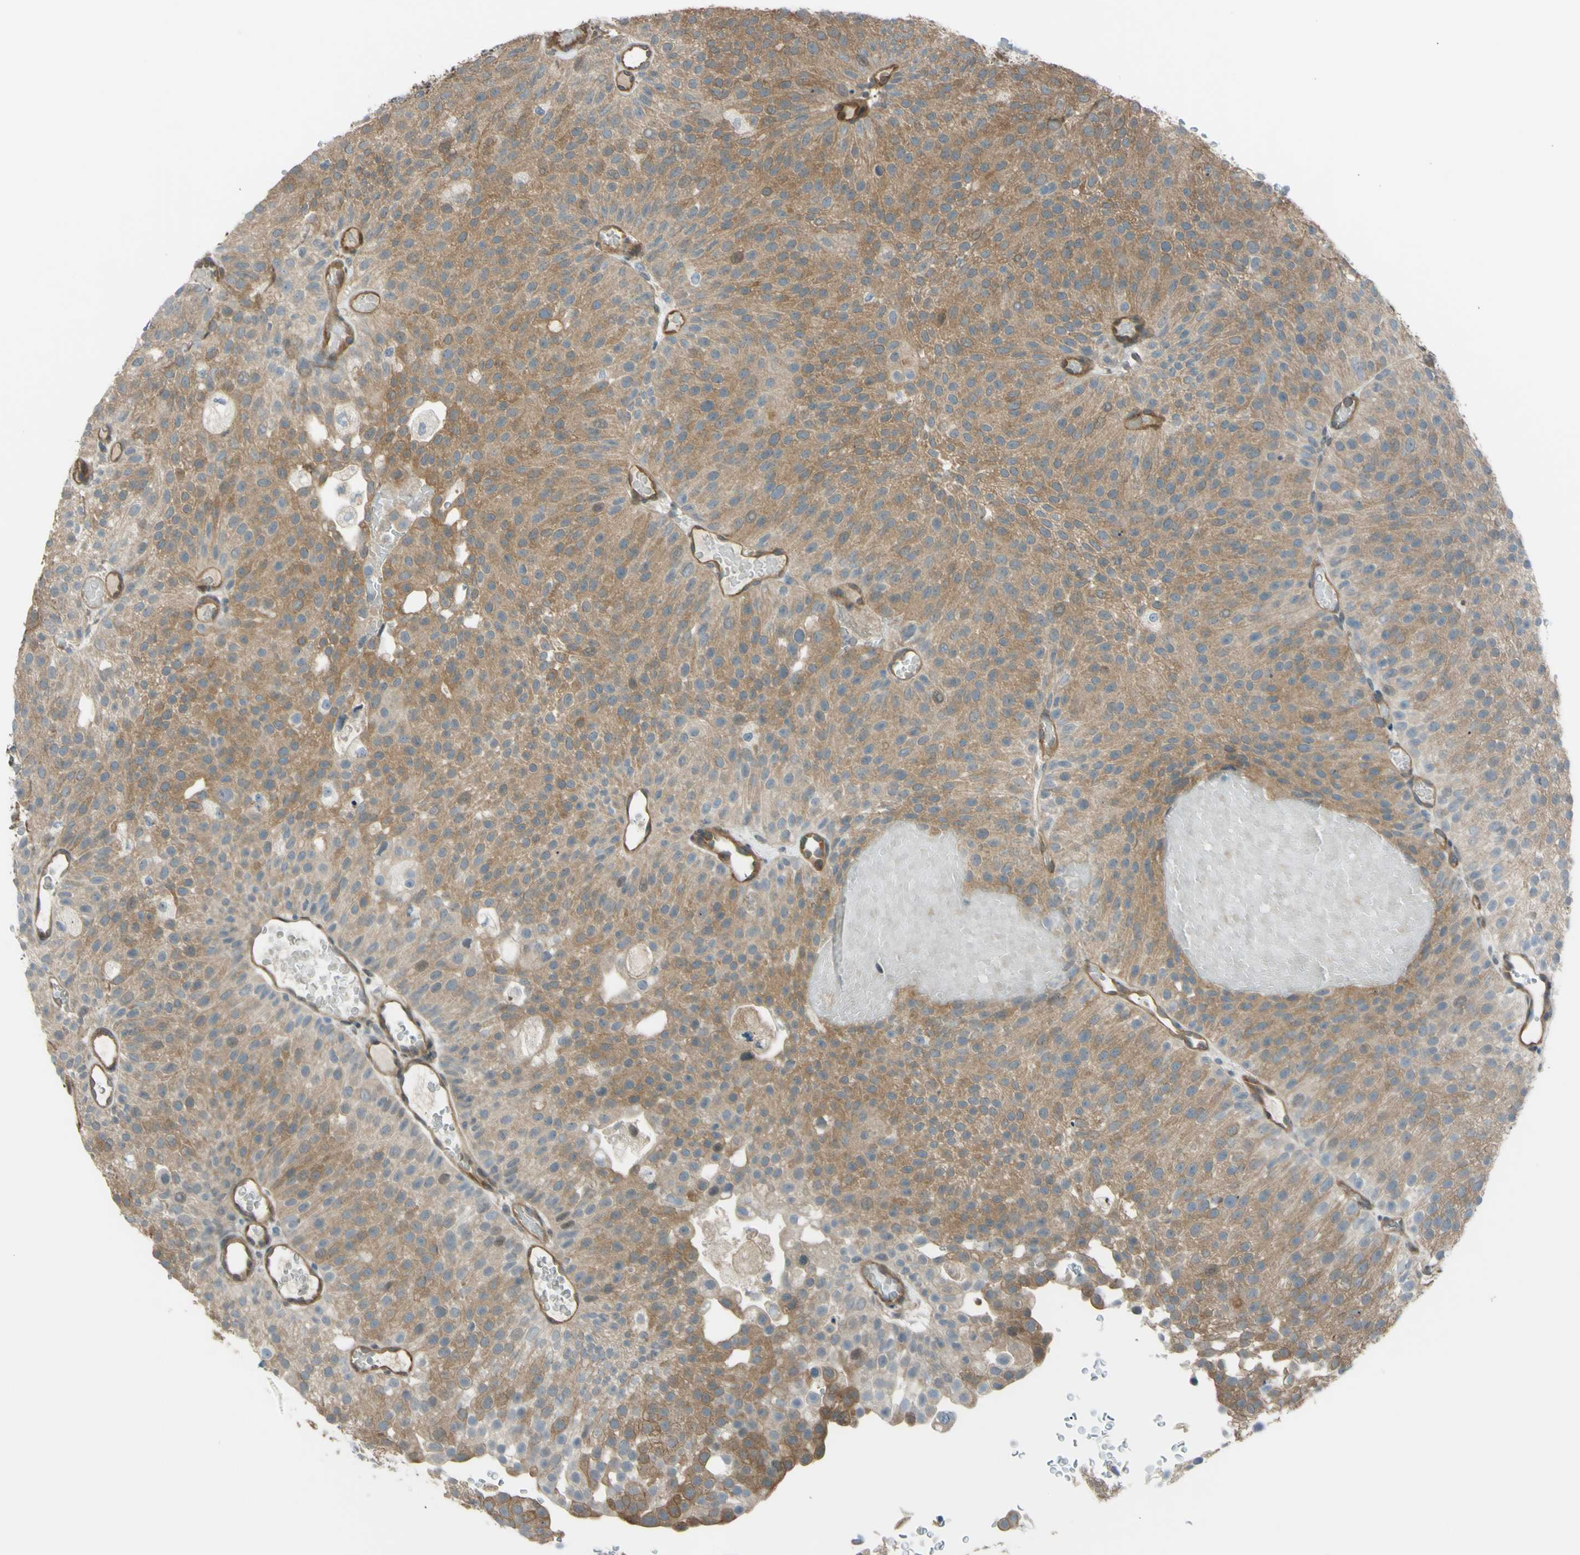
{"staining": {"intensity": "weak", "quantity": "25%-75%", "location": "cytoplasmic/membranous"}, "tissue": "urothelial cancer", "cell_type": "Tumor cells", "image_type": "cancer", "snomed": [{"axis": "morphology", "description": "Urothelial carcinoma, Low grade"}, {"axis": "topography", "description": "Urinary bladder"}], "caption": "DAB immunohistochemical staining of low-grade urothelial carcinoma displays weak cytoplasmic/membranous protein staining in about 25%-75% of tumor cells.", "gene": "YWHAQ", "patient": {"sex": "male", "age": 78}}